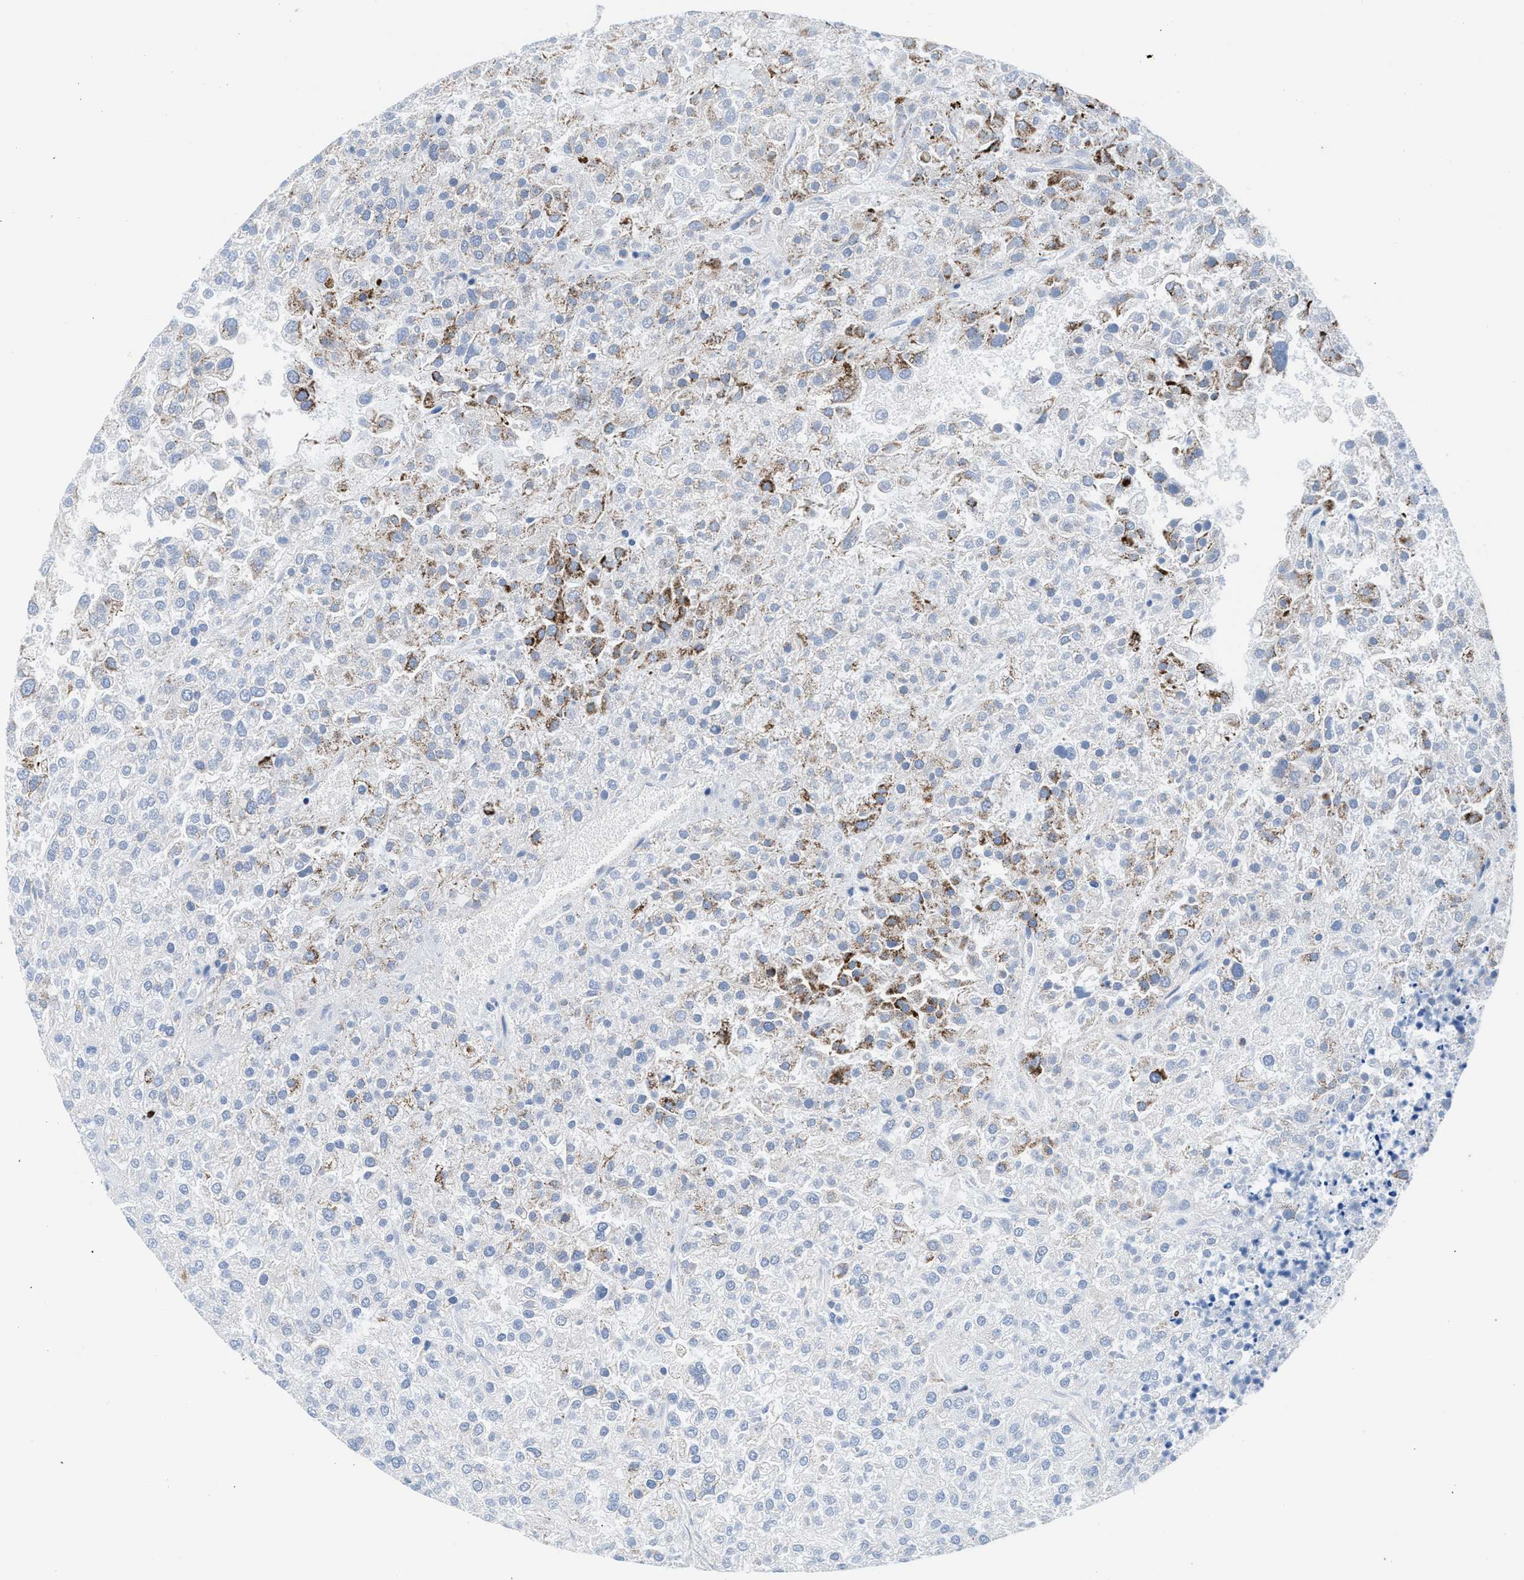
{"staining": {"intensity": "moderate", "quantity": "25%-75%", "location": "cytoplasmic/membranous"}, "tissue": "renal cancer", "cell_type": "Tumor cells", "image_type": "cancer", "snomed": [{"axis": "morphology", "description": "Adenocarcinoma, NOS"}, {"axis": "topography", "description": "Kidney"}], "caption": "Renal cancer was stained to show a protein in brown. There is medium levels of moderate cytoplasmic/membranous positivity in about 25%-75% of tumor cells. (DAB (3,3'-diaminobenzidine) IHC, brown staining for protein, blue staining for nuclei).", "gene": "NKTR", "patient": {"sex": "female", "age": 54}}